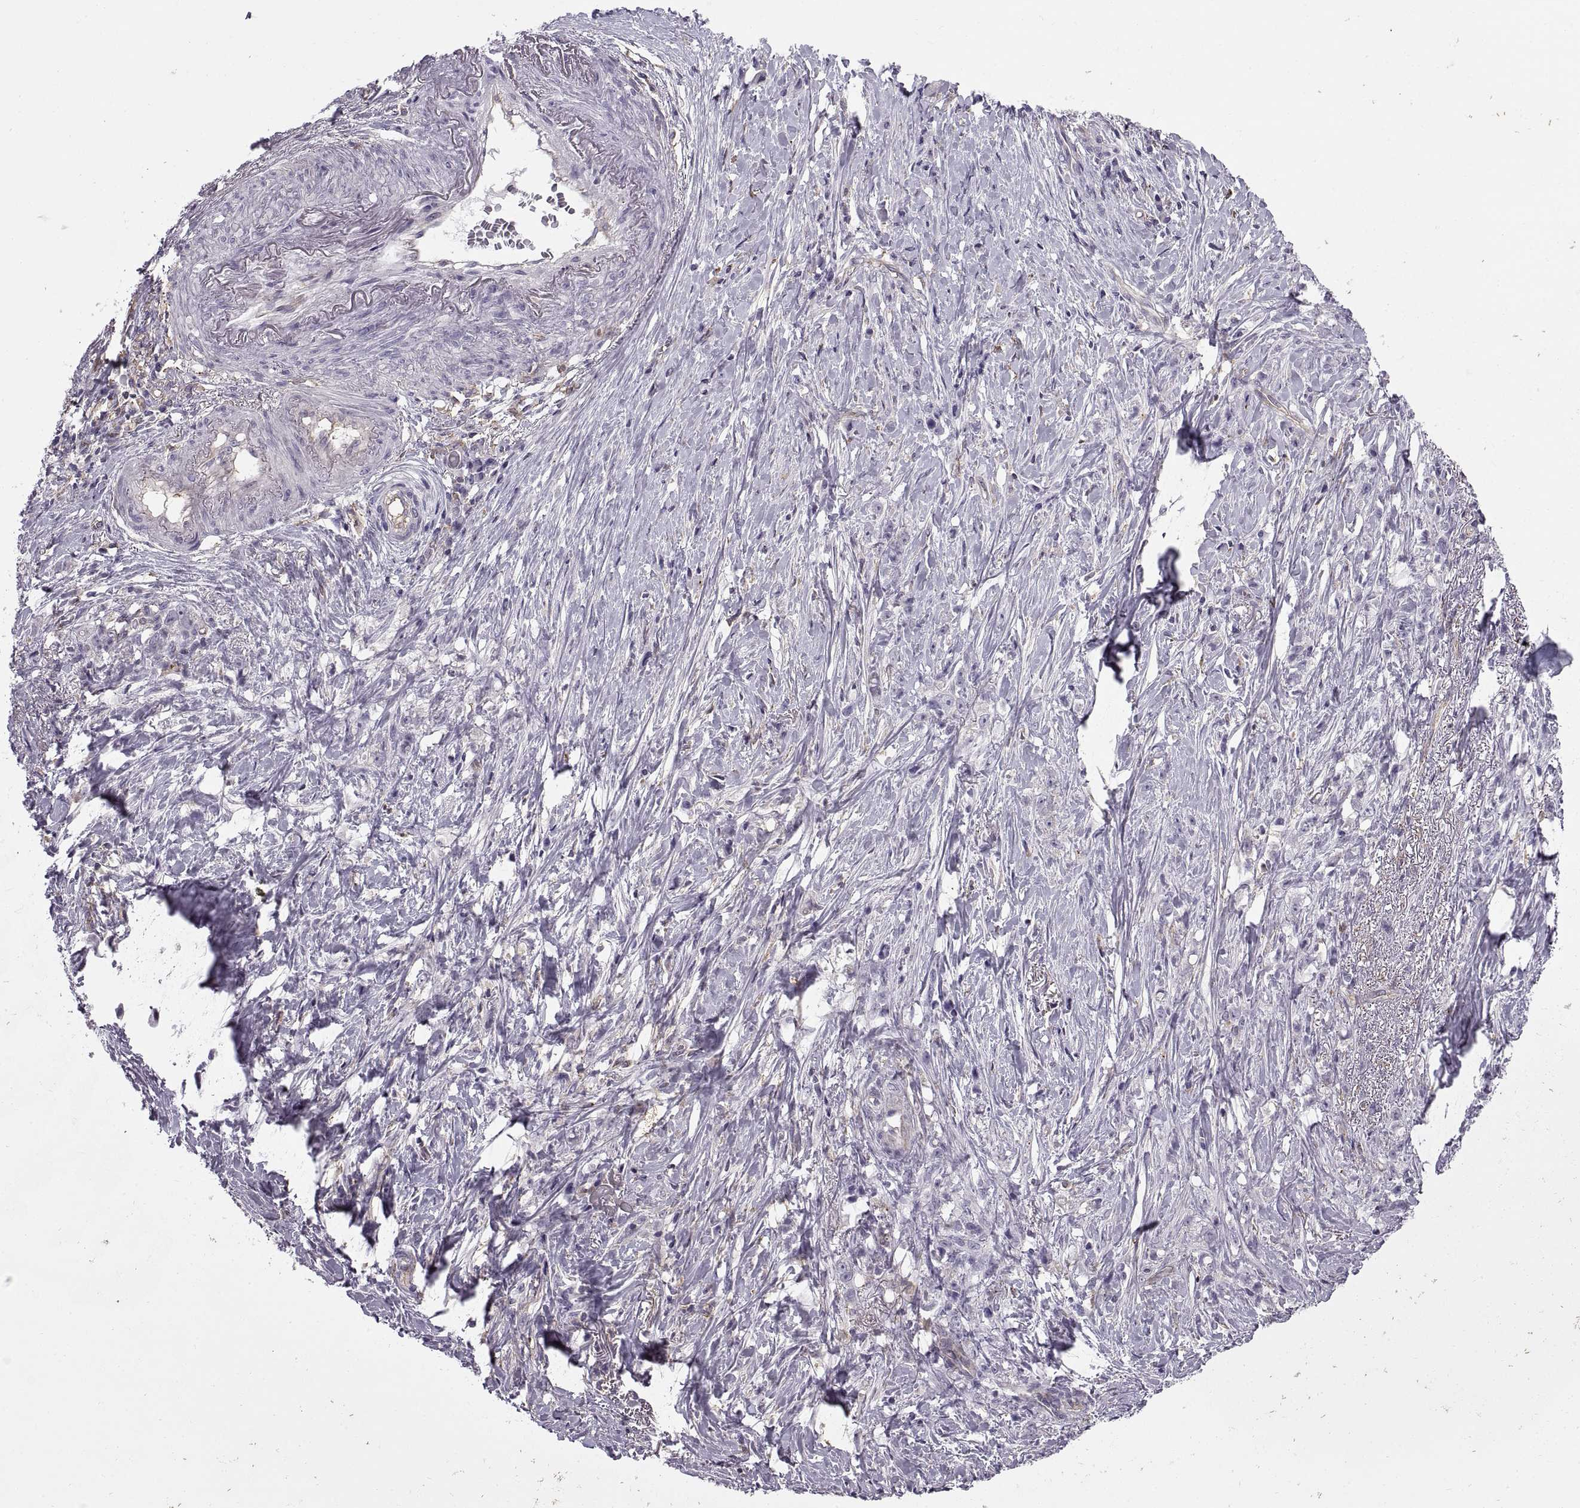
{"staining": {"intensity": "negative", "quantity": "none", "location": "none"}, "tissue": "stomach cancer", "cell_type": "Tumor cells", "image_type": "cancer", "snomed": [{"axis": "morphology", "description": "Adenocarcinoma, NOS"}, {"axis": "topography", "description": "Stomach, lower"}], "caption": "This is a micrograph of immunohistochemistry staining of stomach cancer, which shows no positivity in tumor cells.", "gene": "RALB", "patient": {"sex": "male", "age": 88}}